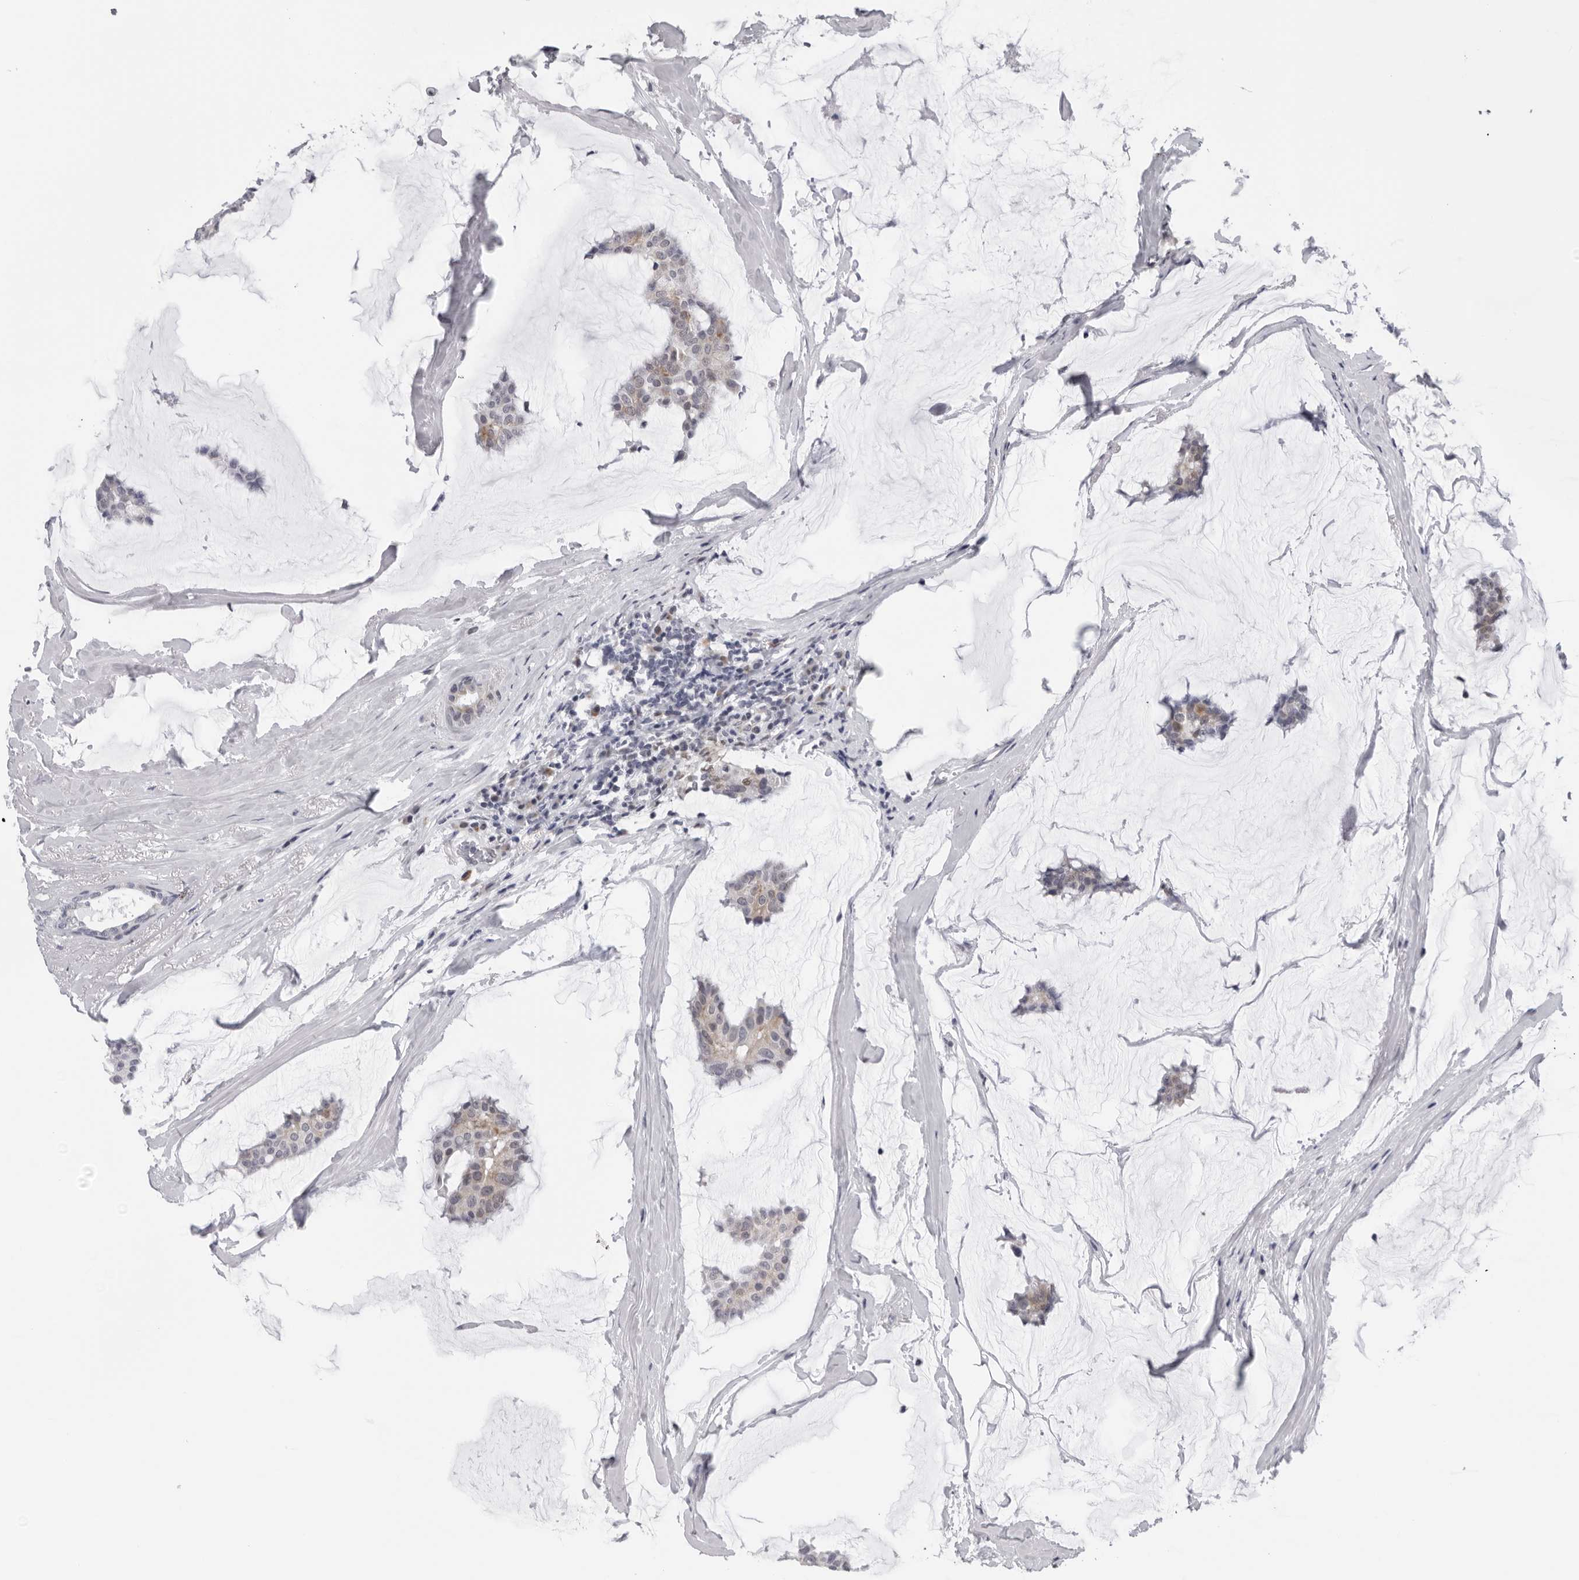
{"staining": {"intensity": "weak", "quantity": "<25%", "location": "cytoplasmic/membranous"}, "tissue": "breast cancer", "cell_type": "Tumor cells", "image_type": "cancer", "snomed": [{"axis": "morphology", "description": "Duct carcinoma"}, {"axis": "topography", "description": "Breast"}], "caption": "Tumor cells show no significant protein staining in breast cancer. Nuclei are stained in blue.", "gene": "CPT2", "patient": {"sex": "female", "age": 93}}